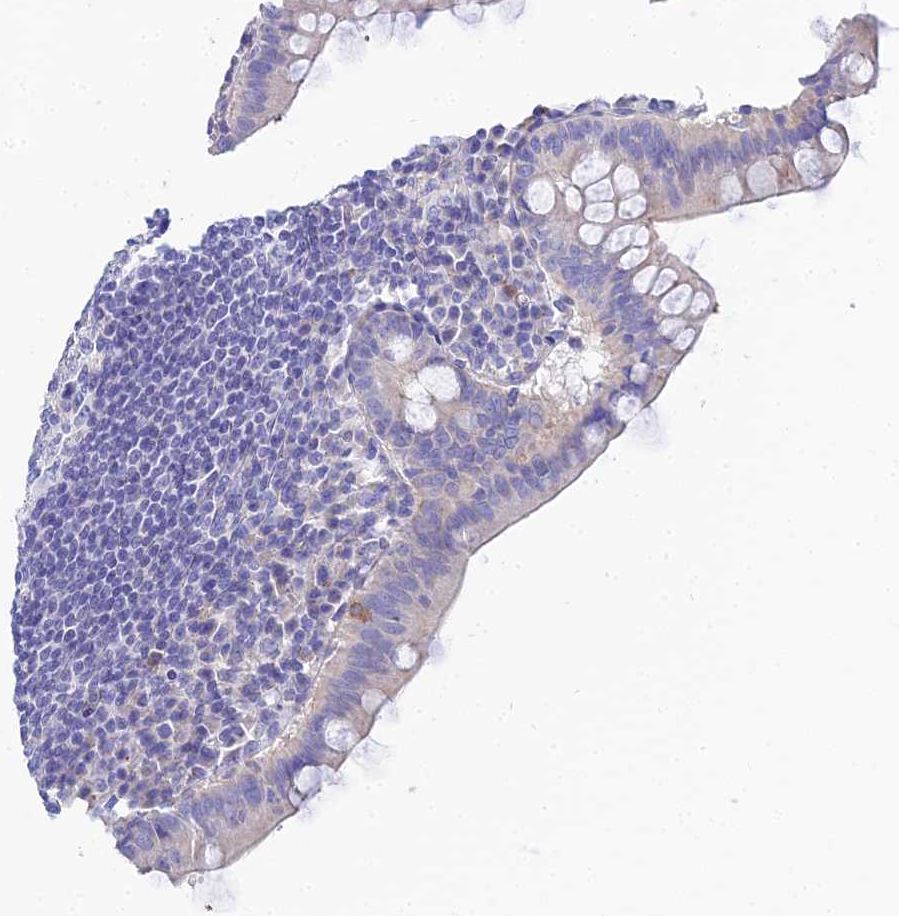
{"staining": {"intensity": "negative", "quantity": "none", "location": "none"}, "tissue": "appendix", "cell_type": "Glandular cells", "image_type": "normal", "snomed": [{"axis": "morphology", "description": "Normal tissue, NOS"}, {"axis": "topography", "description": "Appendix"}], "caption": "Normal appendix was stained to show a protein in brown. There is no significant positivity in glandular cells. (DAB immunohistochemistry (IHC), high magnification).", "gene": "APOBEC3H", "patient": {"sex": "female", "age": 33}}